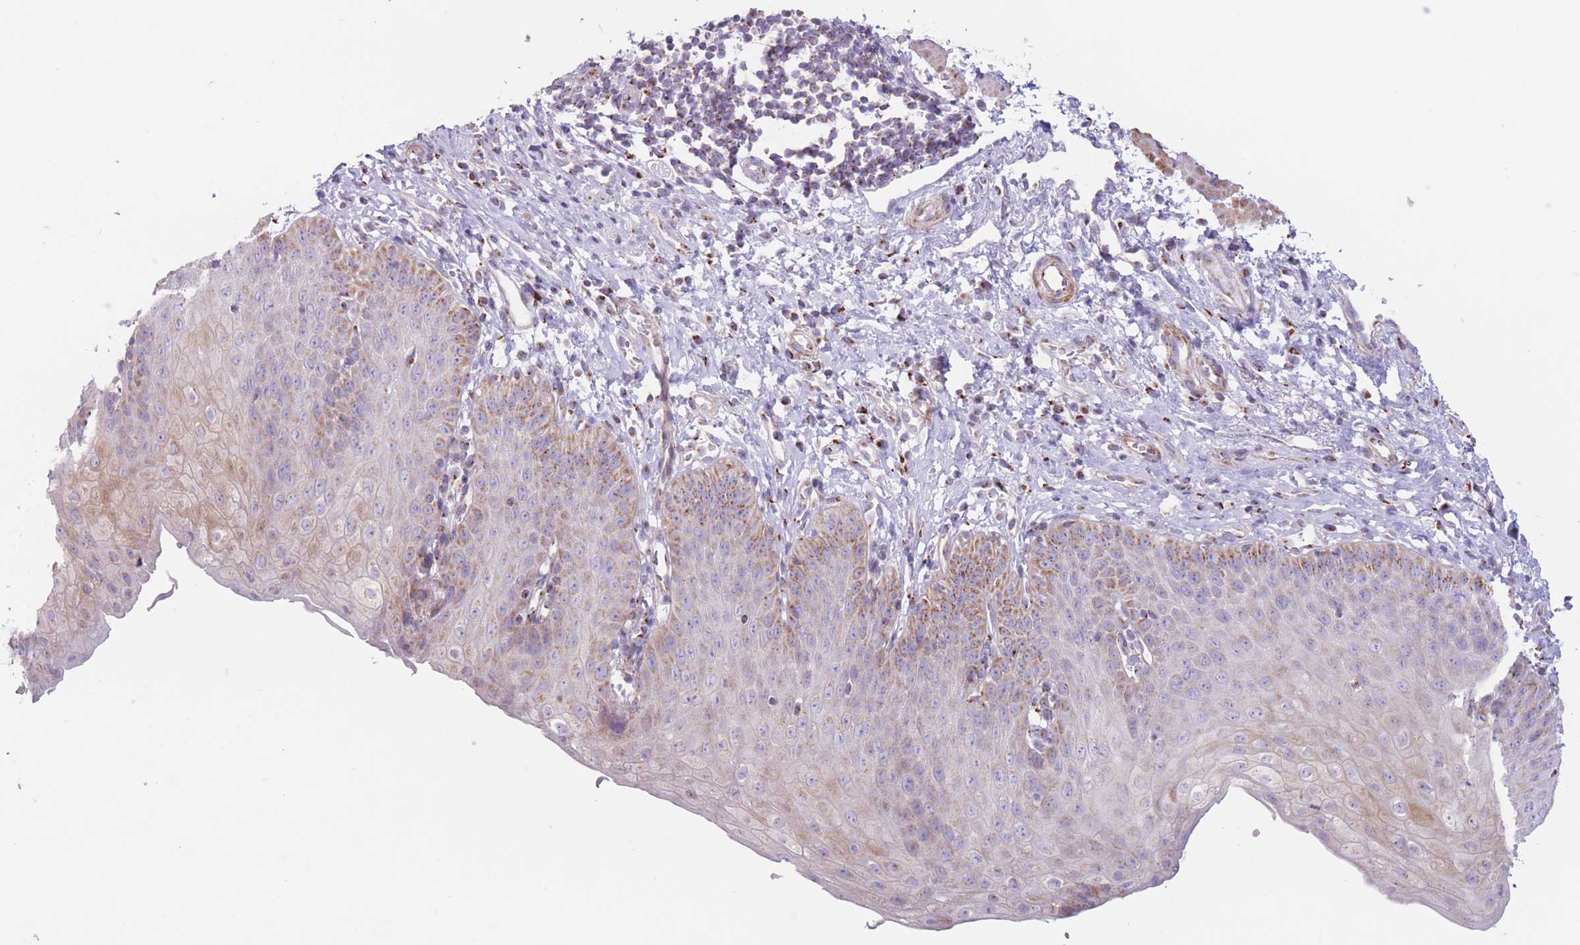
{"staining": {"intensity": "moderate", "quantity": "25%-75%", "location": "cytoplasmic/membranous"}, "tissue": "esophagus", "cell_type": "Squamous epithelial cells", "image_type": "normal", "snomed": [{"axis": "morphology", "description": "Normal tissue, NOS"}, {"axis": "topography", "description": "Esophagus"}], "caption": "Esophagus stained with a brown dye reveals moderate cytoplasmic/membranous positive positivity in approximately 25%-75% of squamous epithelial cells.", "gene": "MPND", "patient": {"sex": "male", "age": 71}}